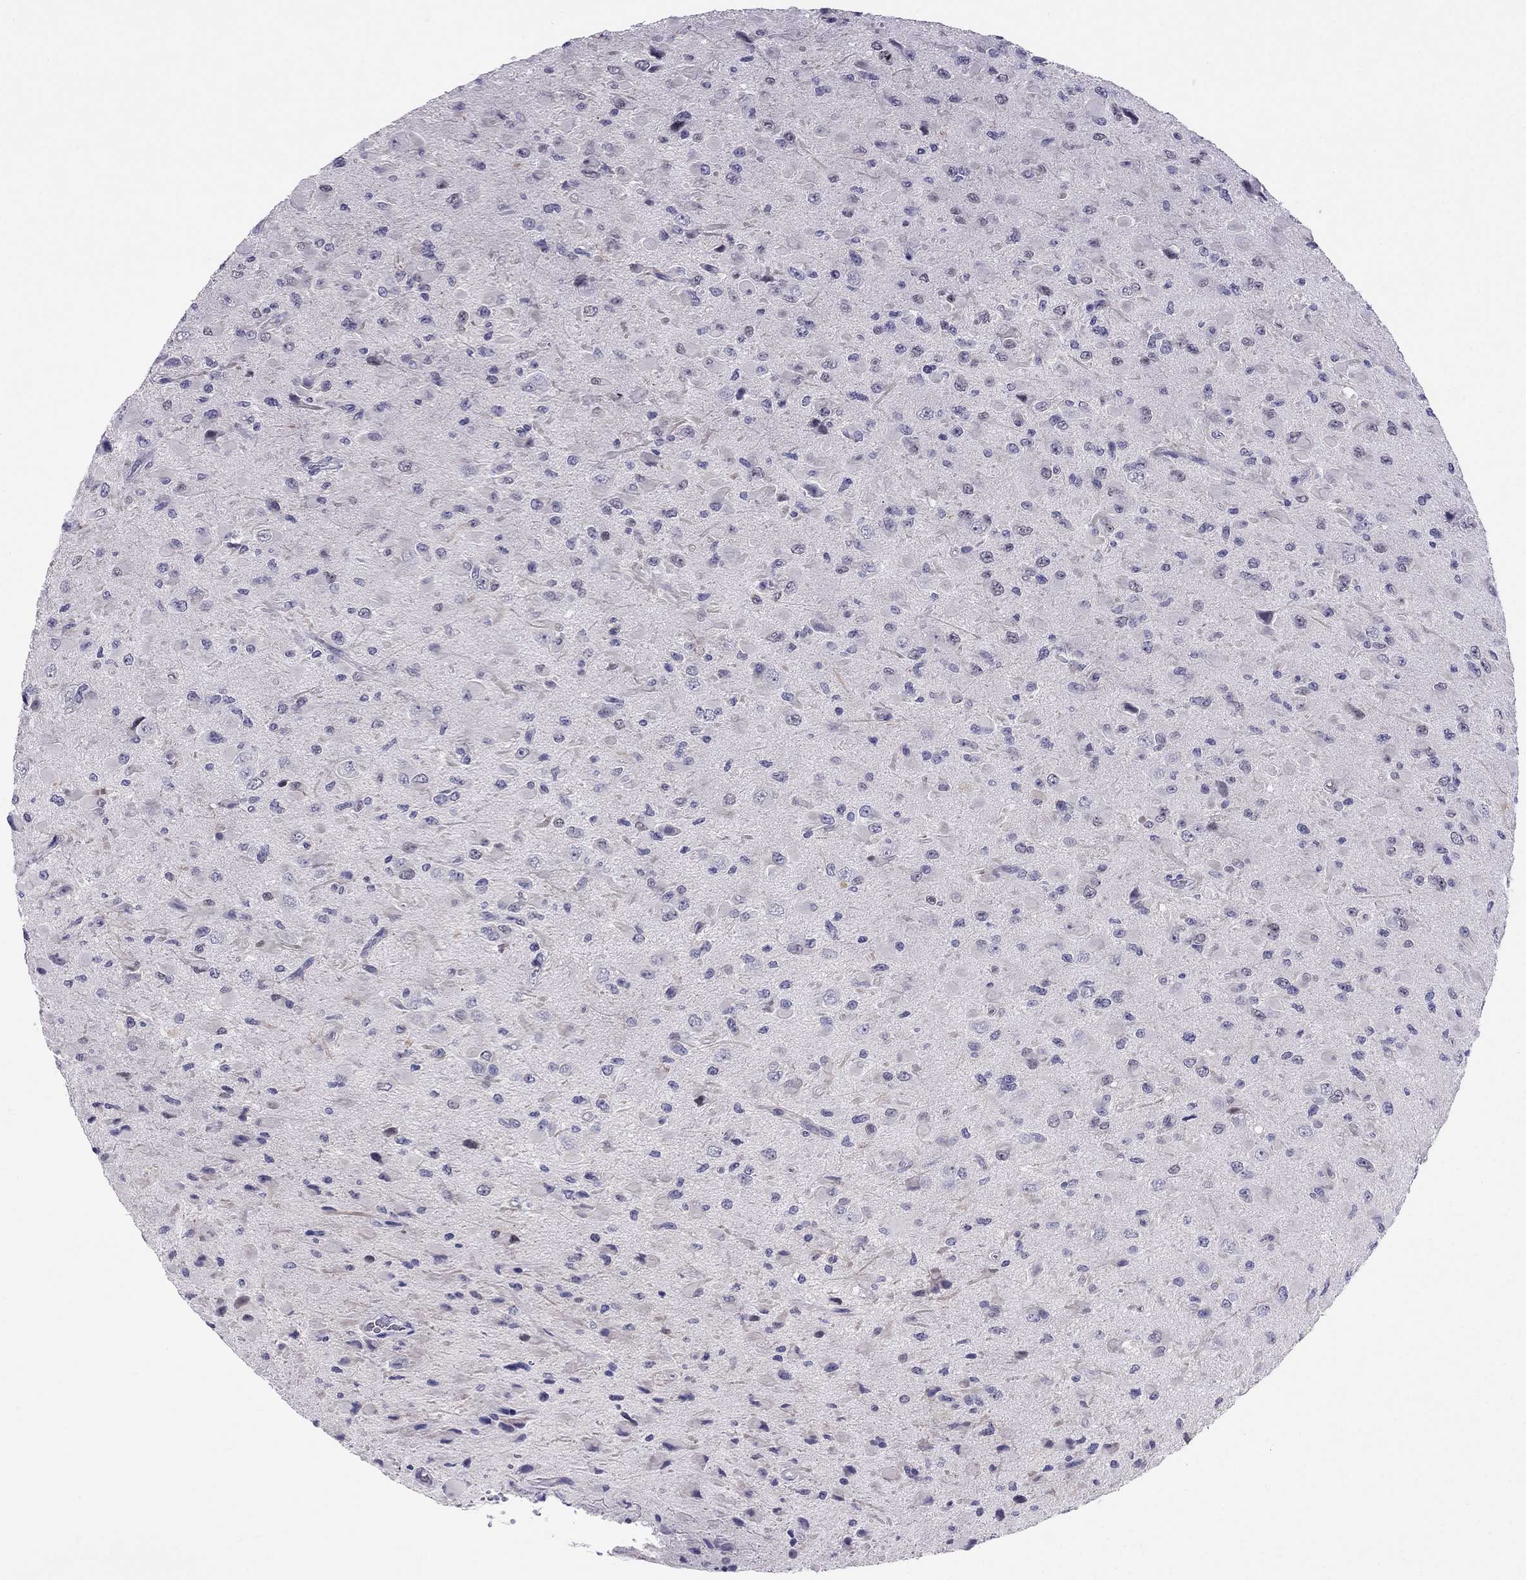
{"staining": {"intensity": "negative", "quantity": "none", "location": "none"}, "tissue": "glioma", "cell_type": "Tumor cells", "image_type": "cancer", "snomed": [{"axis": "morphology", "description": "Glioma, malignant, High grade"}, {"axis": "topography", "description": "Cerebral cortex"}], "caption": "High power microscopy histopathology image of an immunohistochemistry micrograph of malignant glioma (high-grade), revealing no significant positivity in tumor cells. (DAB immunohistochemistry (IHC) with hematoxylin counter stain).", "gene": "CROCC2", "patient": {"sex": "male", "age": 35}}